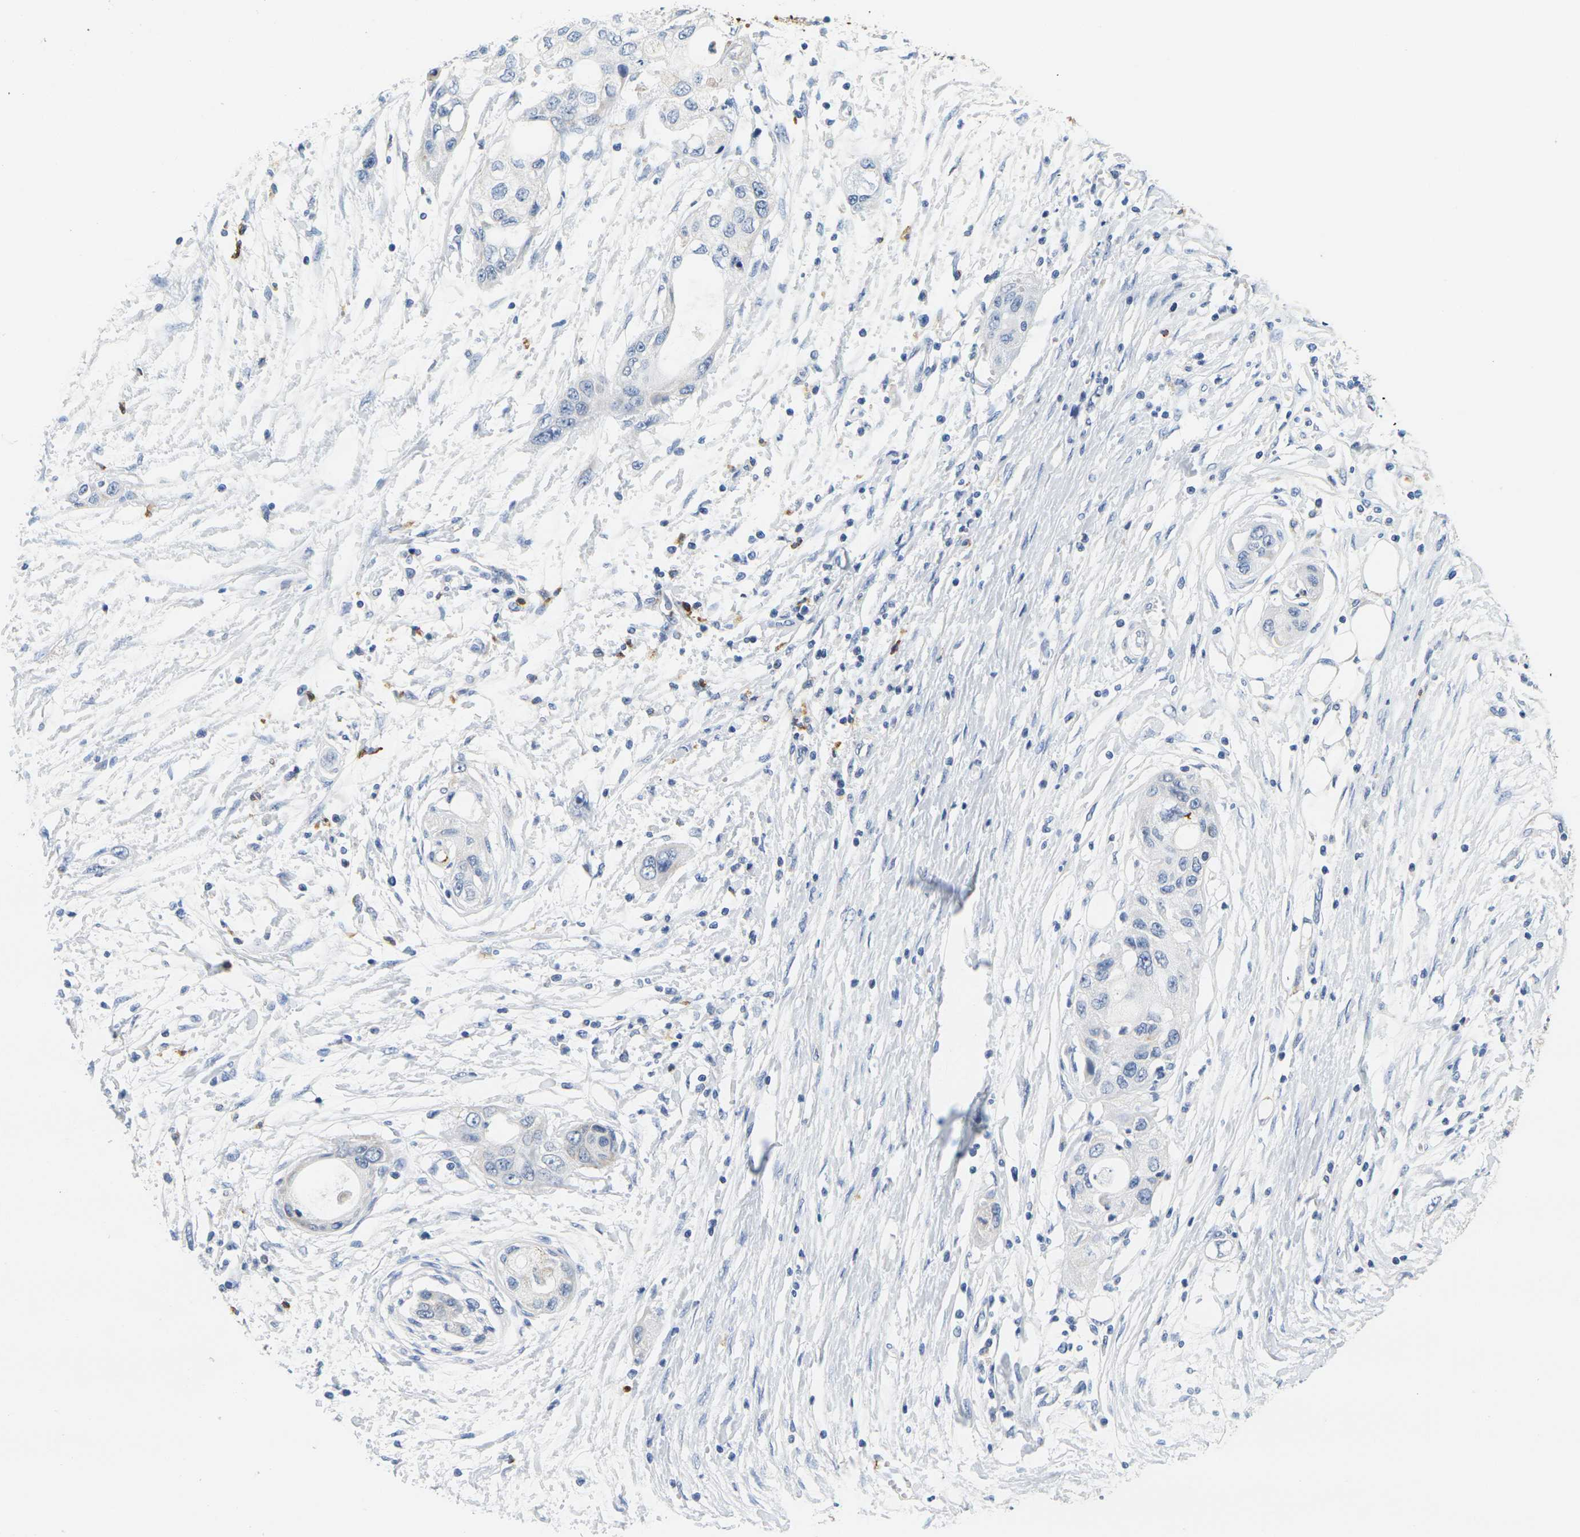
{"staining": {"intensity": "negative", "quantity": "none", "location": "none"}, "tissue": "pancreatic cancer", "cell_type": "Tumor cells", "image_type": "cancer", "snomed": [{"axis": "morphology", "description": "Adenocarcinoma, NOS"}, {"axis": "topography", "description": "Pancreas"}], "caption": "This is an IHC histopathology image of human pancreatic cancer. There is no positivity in tumor cells.", "gene": "KLK5", "patient": {"sex": "female", "age": 70}}